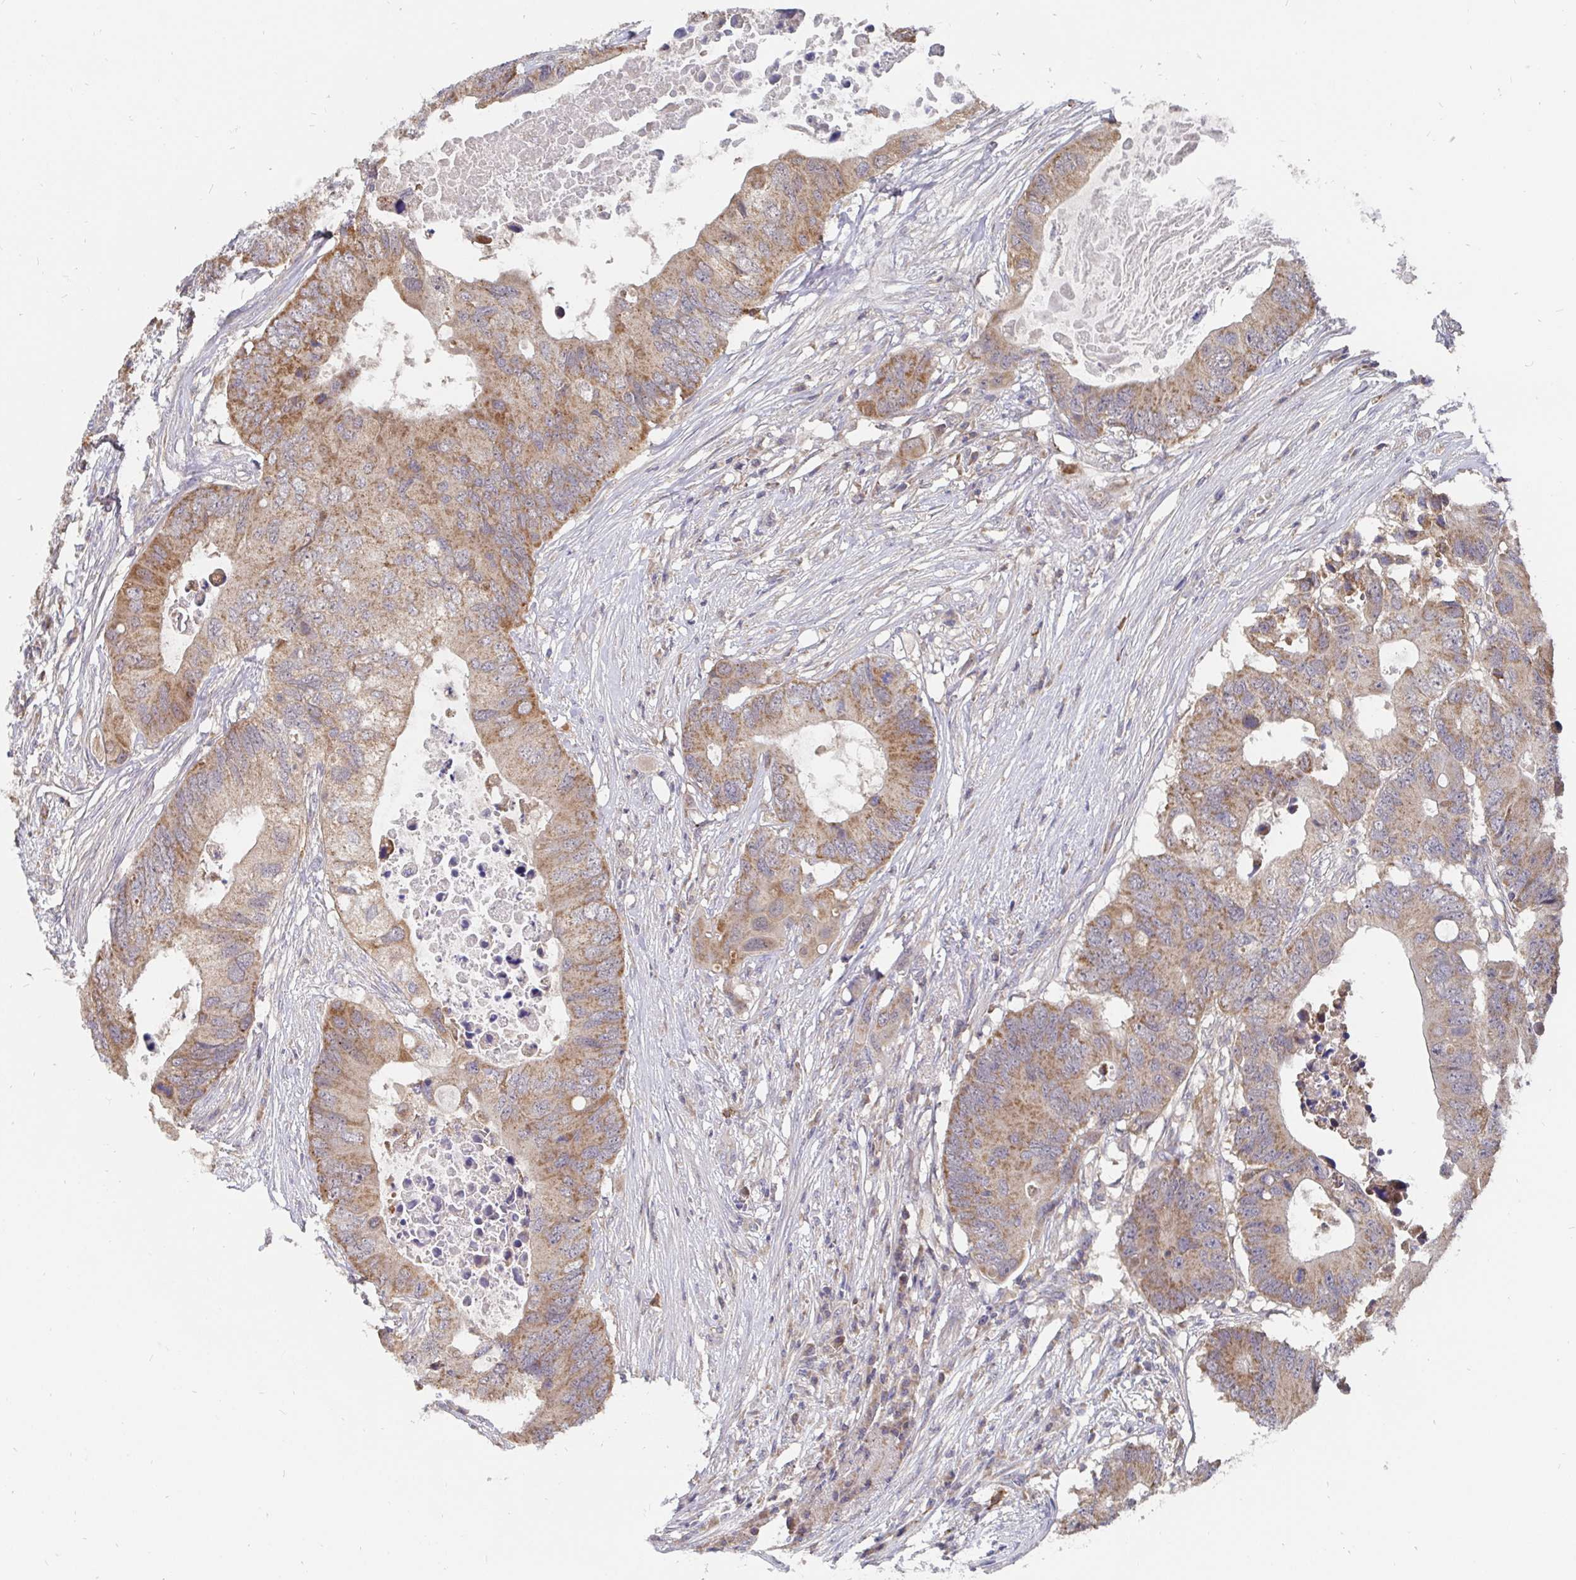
{"staining": {"intensity": "moderate", "quantity": ">75%", "location": "cytoplasmic/membranous"}, "tissue": "colorectal cancer", "cell_type": "Tumor cells", "image_type": "cancer", "snomed": [{"axis": "morphology", "description": "Adenocarcinoma, NOS"}, {"axis": "topography", "description": "Colon"}], "caption": "Human adenocarcinoma (colorectal) stained with a brown dye reveals moderate cytoplasmic/membranous positive positivity in approximately >75% of tumor cells.", "gene": "PDF", "patient": {"sex": "male", "age": 71}}